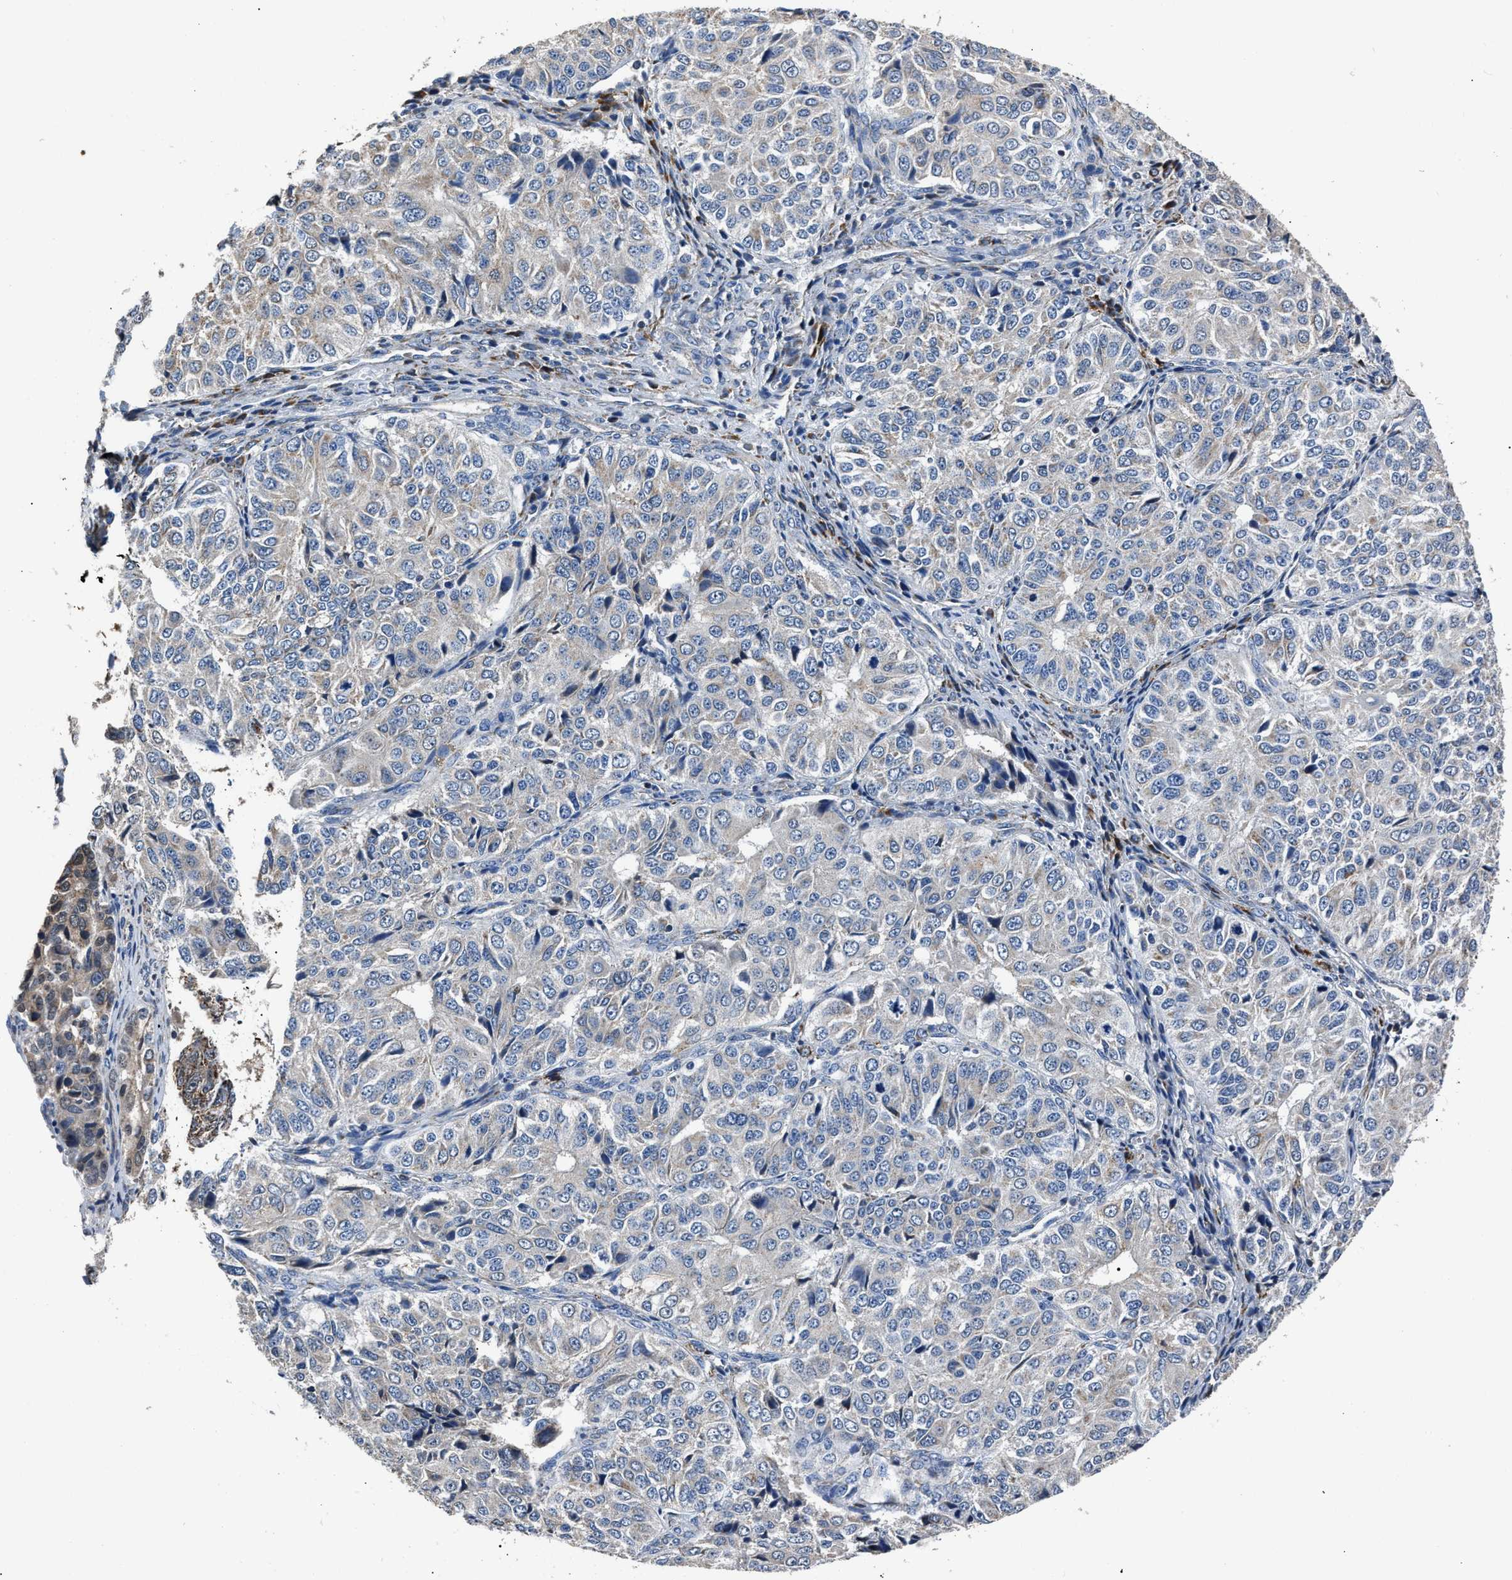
{"staining": {"intensity": "negative", "quantity": "none", "location": "none"}, "tissue": "ovarian cancer", "cell_type": "Tumor cells", "image_type": "cancer", "snomed": [{"axis": "morphology", "description": "Carcinoma, endometroid"}, {"axis": "topography", "description": "Ovary"}], "caption": "DAB immunohistochemical staining of ovarian endometroid carcinoma reveals no significant expression in tumor cells.", "gene": "NSUN5", "patient": {"sex": "female", "age": 51}}